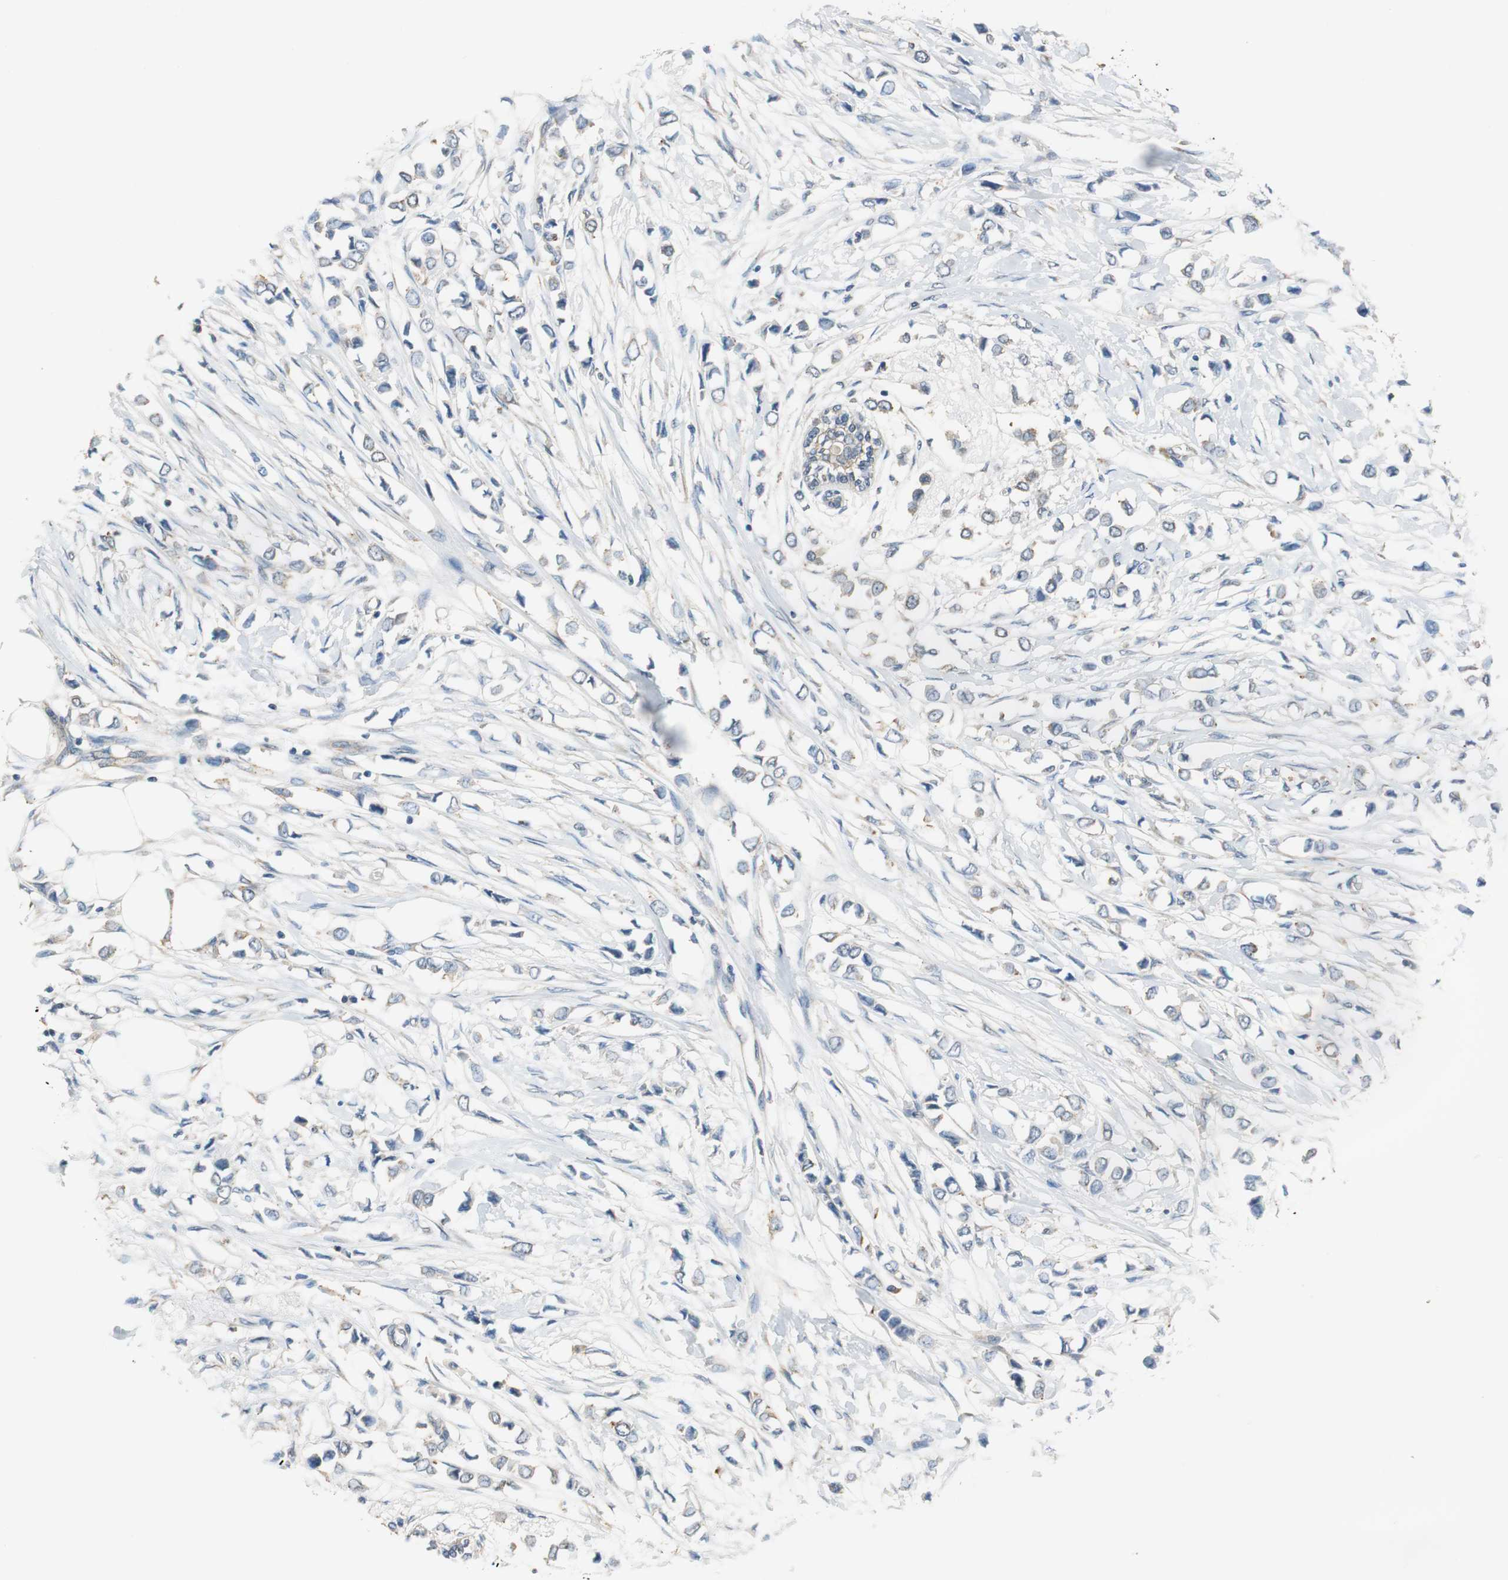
{"staining": {"intensity": "moderate", "quantity": "25%-75%", "location": "cytoplasmic/membranous"}, "tissue": "breast cancer", "cell_type": "Tumor cells", "image_type": "cancer", "snomed": [{"axis": "morphology", "description": "Lobular carcinoma"}, {"axis": "topography", "description": "Breast"}], "caption": "Immunohistochemical staining of breast cancer shows medium levels of moderate cytoplasmic/membranous protein staining in approximately 25%-75% of tumor cells.", "gene": "CNOT3", "patient": {"sex": "female", "age": 51}}